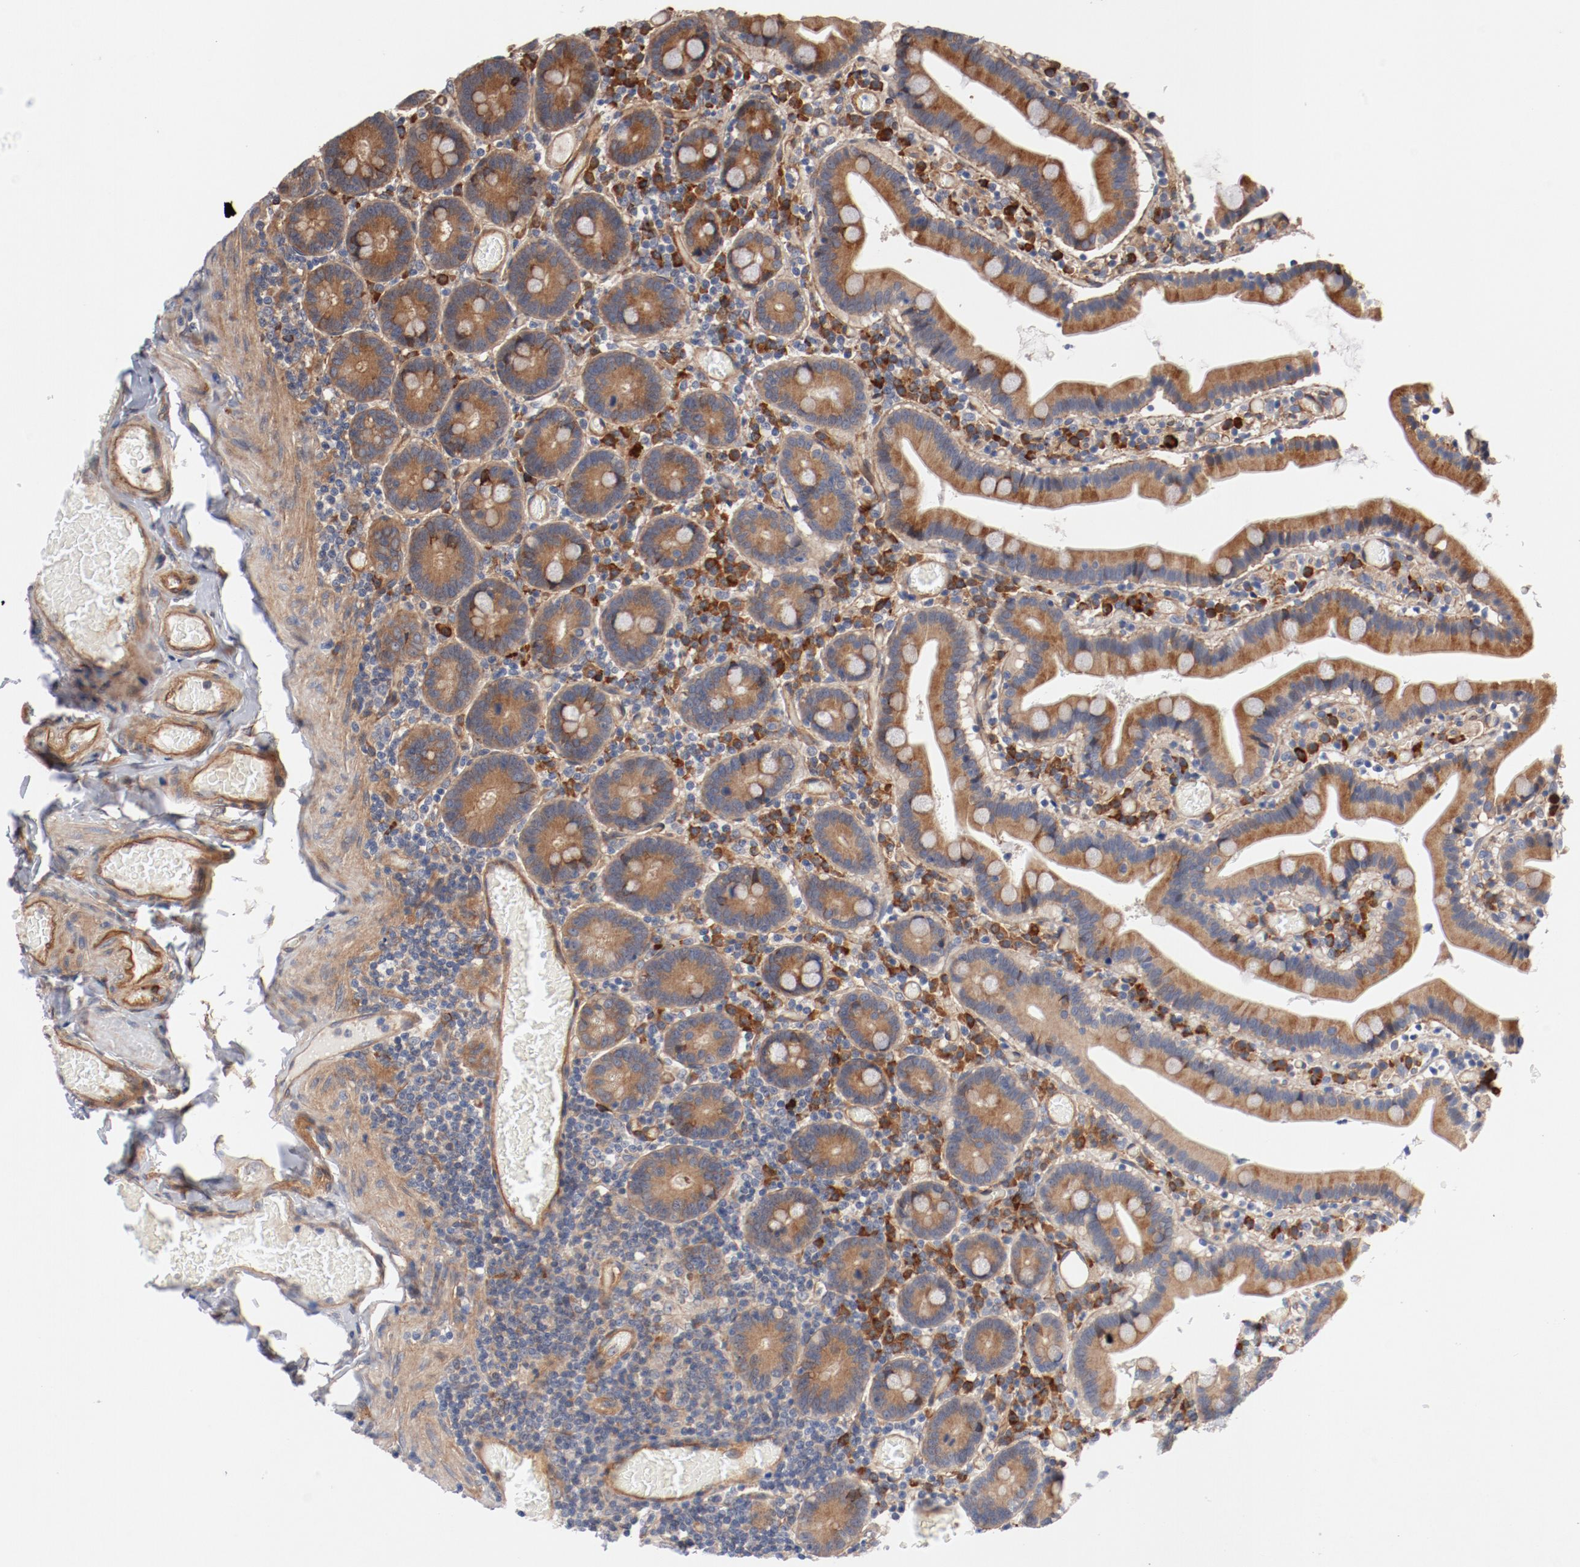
{"staining": {"intensity": "moderate", "quantity": ">75%", "location": "cytoplasmic/membranous"}, "tissue": "duodenum", "cell_type": "Glandular cells", "image_type": "normal", "snomed": [{"axis": "morphology", "description": "Normal tissue, NOS"}, {"axis": "topography", "description": "Duodenum"}], "caption": "Immunohistochemistry micrograph of benign duodenum stained for a protein (brown), which displays medium levels of moderate cytoplasmic/membranous staining in about >75% of glandular cells.", "gene": "PITPNM2", "patient": {"sex": "female", "age": 53}}